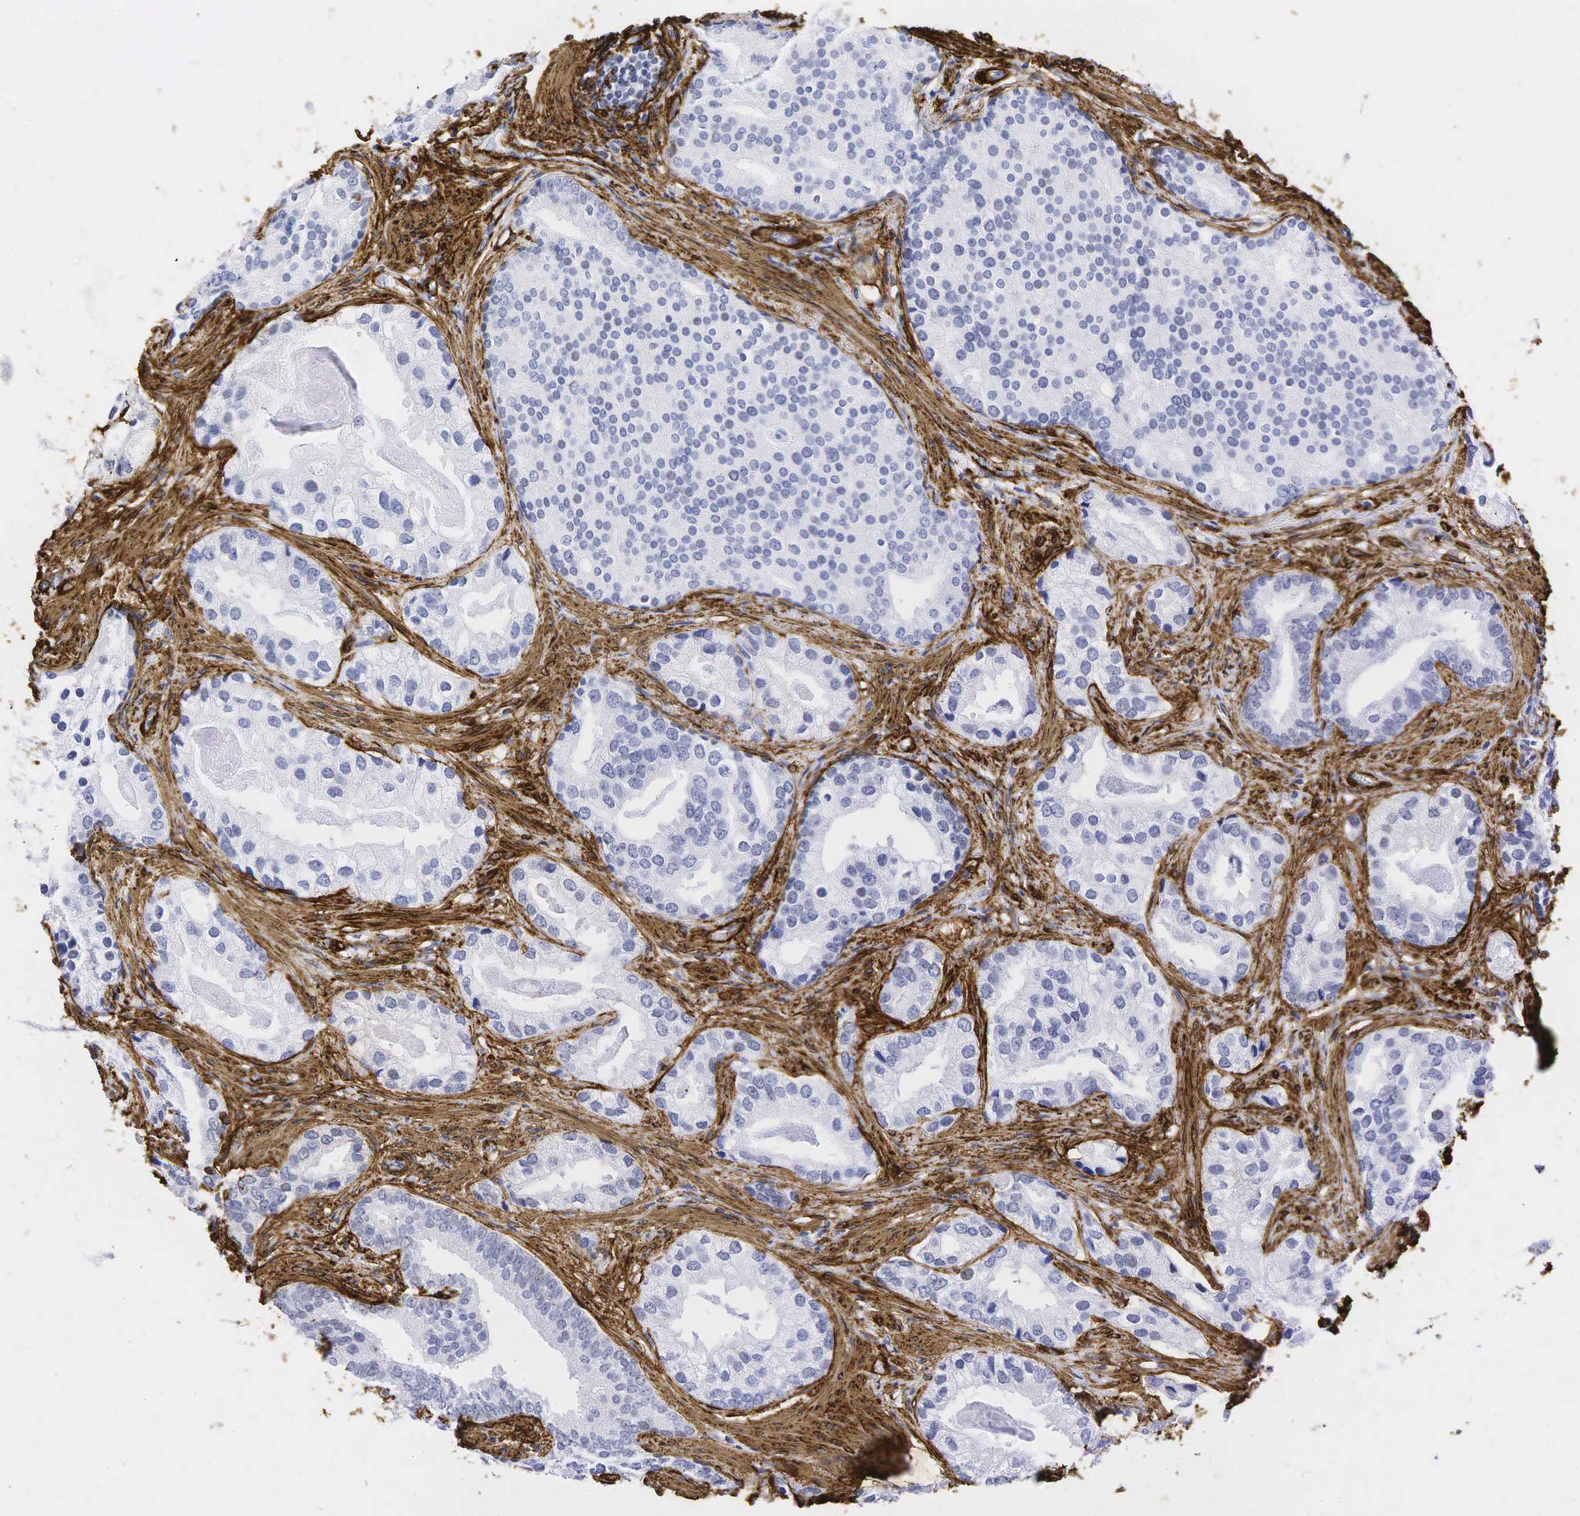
{"staining": {"intensity": "negative", "quantity": "none", "location": "none"}, "tissue": "prostate cancer", "cell_type": "Tumor cells", "image_type": "cancer", "snomed": [{"axis": "morphology", "description": "Adenocarcinoma, Low grade"}, {"axis": "topography", "description": "Prostate"}], "caption": "Prostate cancer (low-grade adenocarcinoma) stained for a protein using immunohistochemistry exhibits no staining tumor cells.", "gene": "ACTA2", "patient": {"sex": "male", "age": 71}}